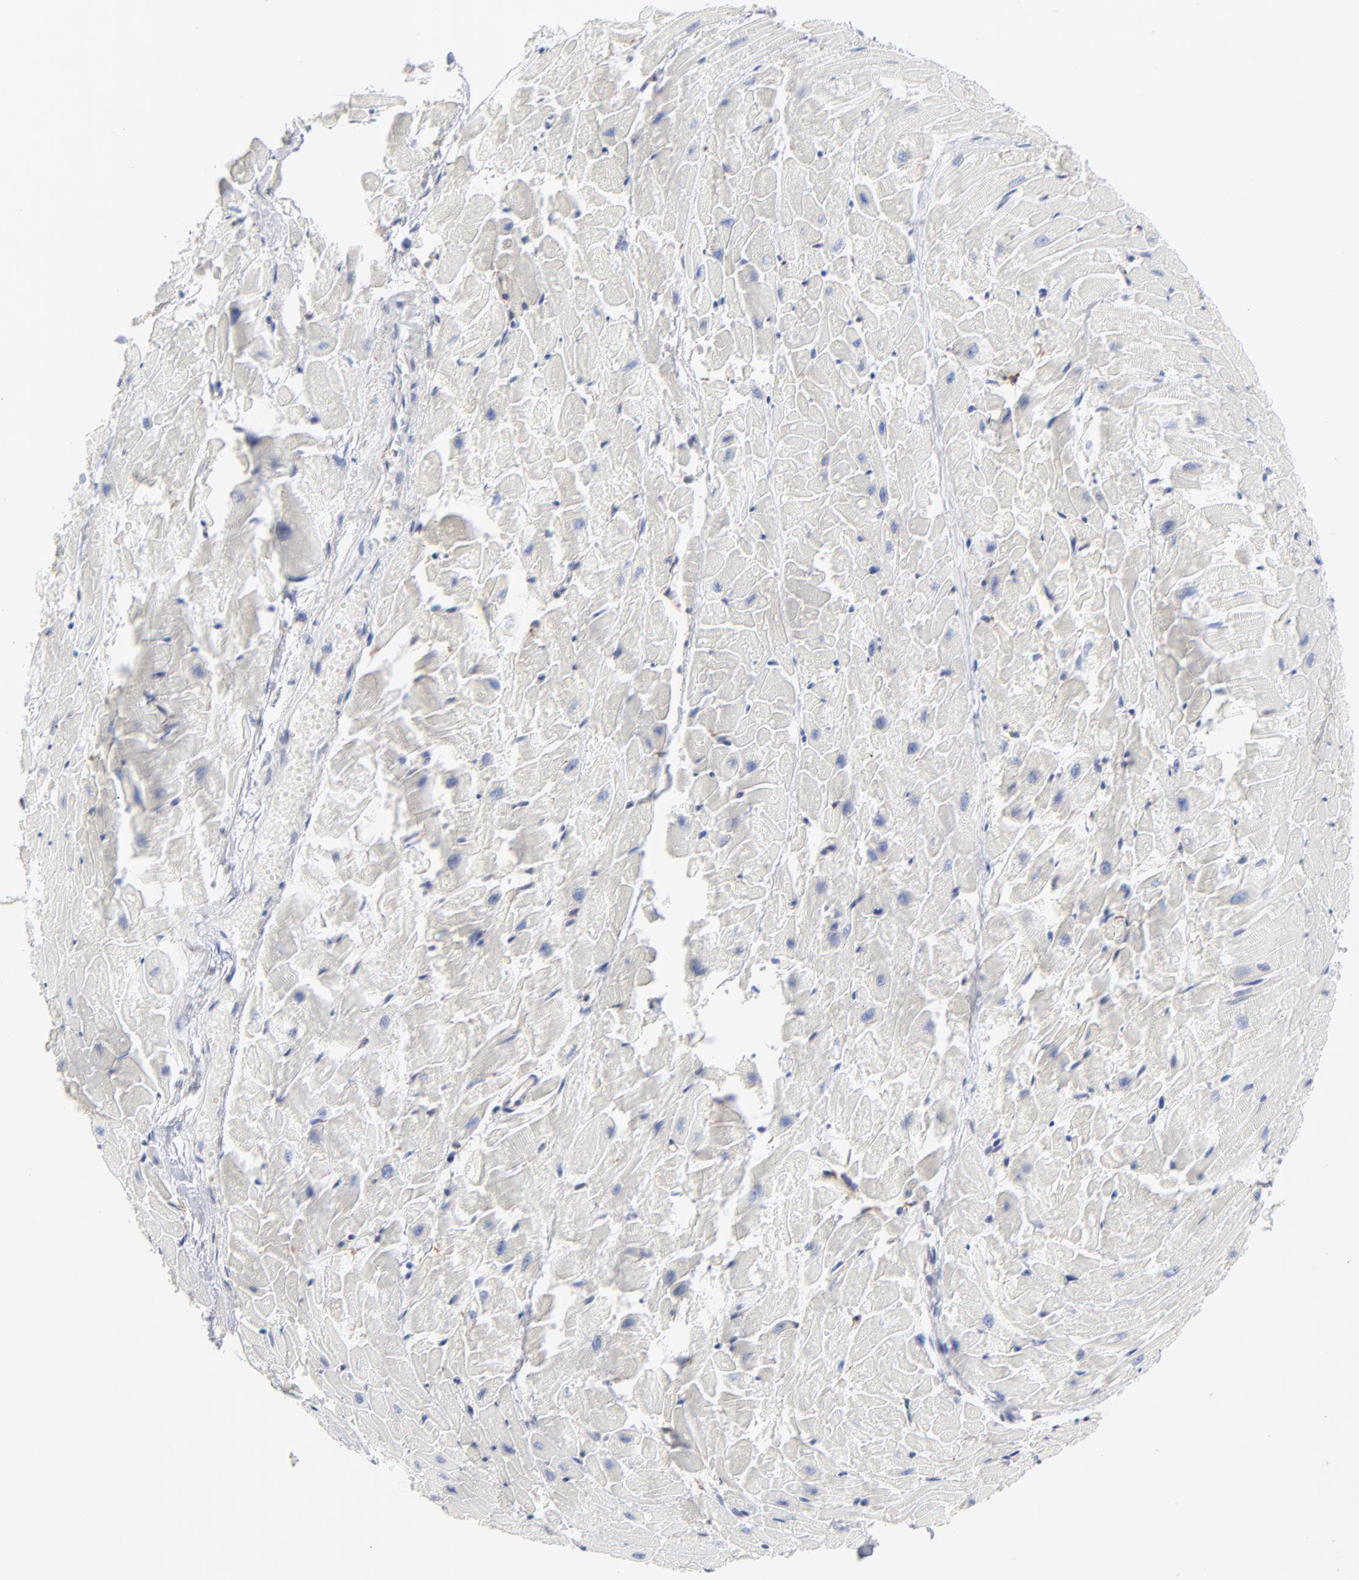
{"staining": {"intensity": "negative", "quantity": "none", "location": "none"}, "tissue": "heart muscle", "cell_type": "Cardiomyocytes", "image_type": "normal", "snomed": [{"axis": "morphology", "description": "Normal tissue, NOS"}, {"axis": "topography", "description": "Heart"}], "caption": "This micrograph is of unremarkable heart muscle stained with IHC to label a protein in brown with the nuclei are counter-stained blue. There is no positivity in cardiomyocytes. (DAB (3,3'-diaminobenzidine) immunohistochemistry visualized using brightfield microscopy, high magnification).", "gene": "SEPTIN11", "patient": {"sex": "female", "age": 19}}